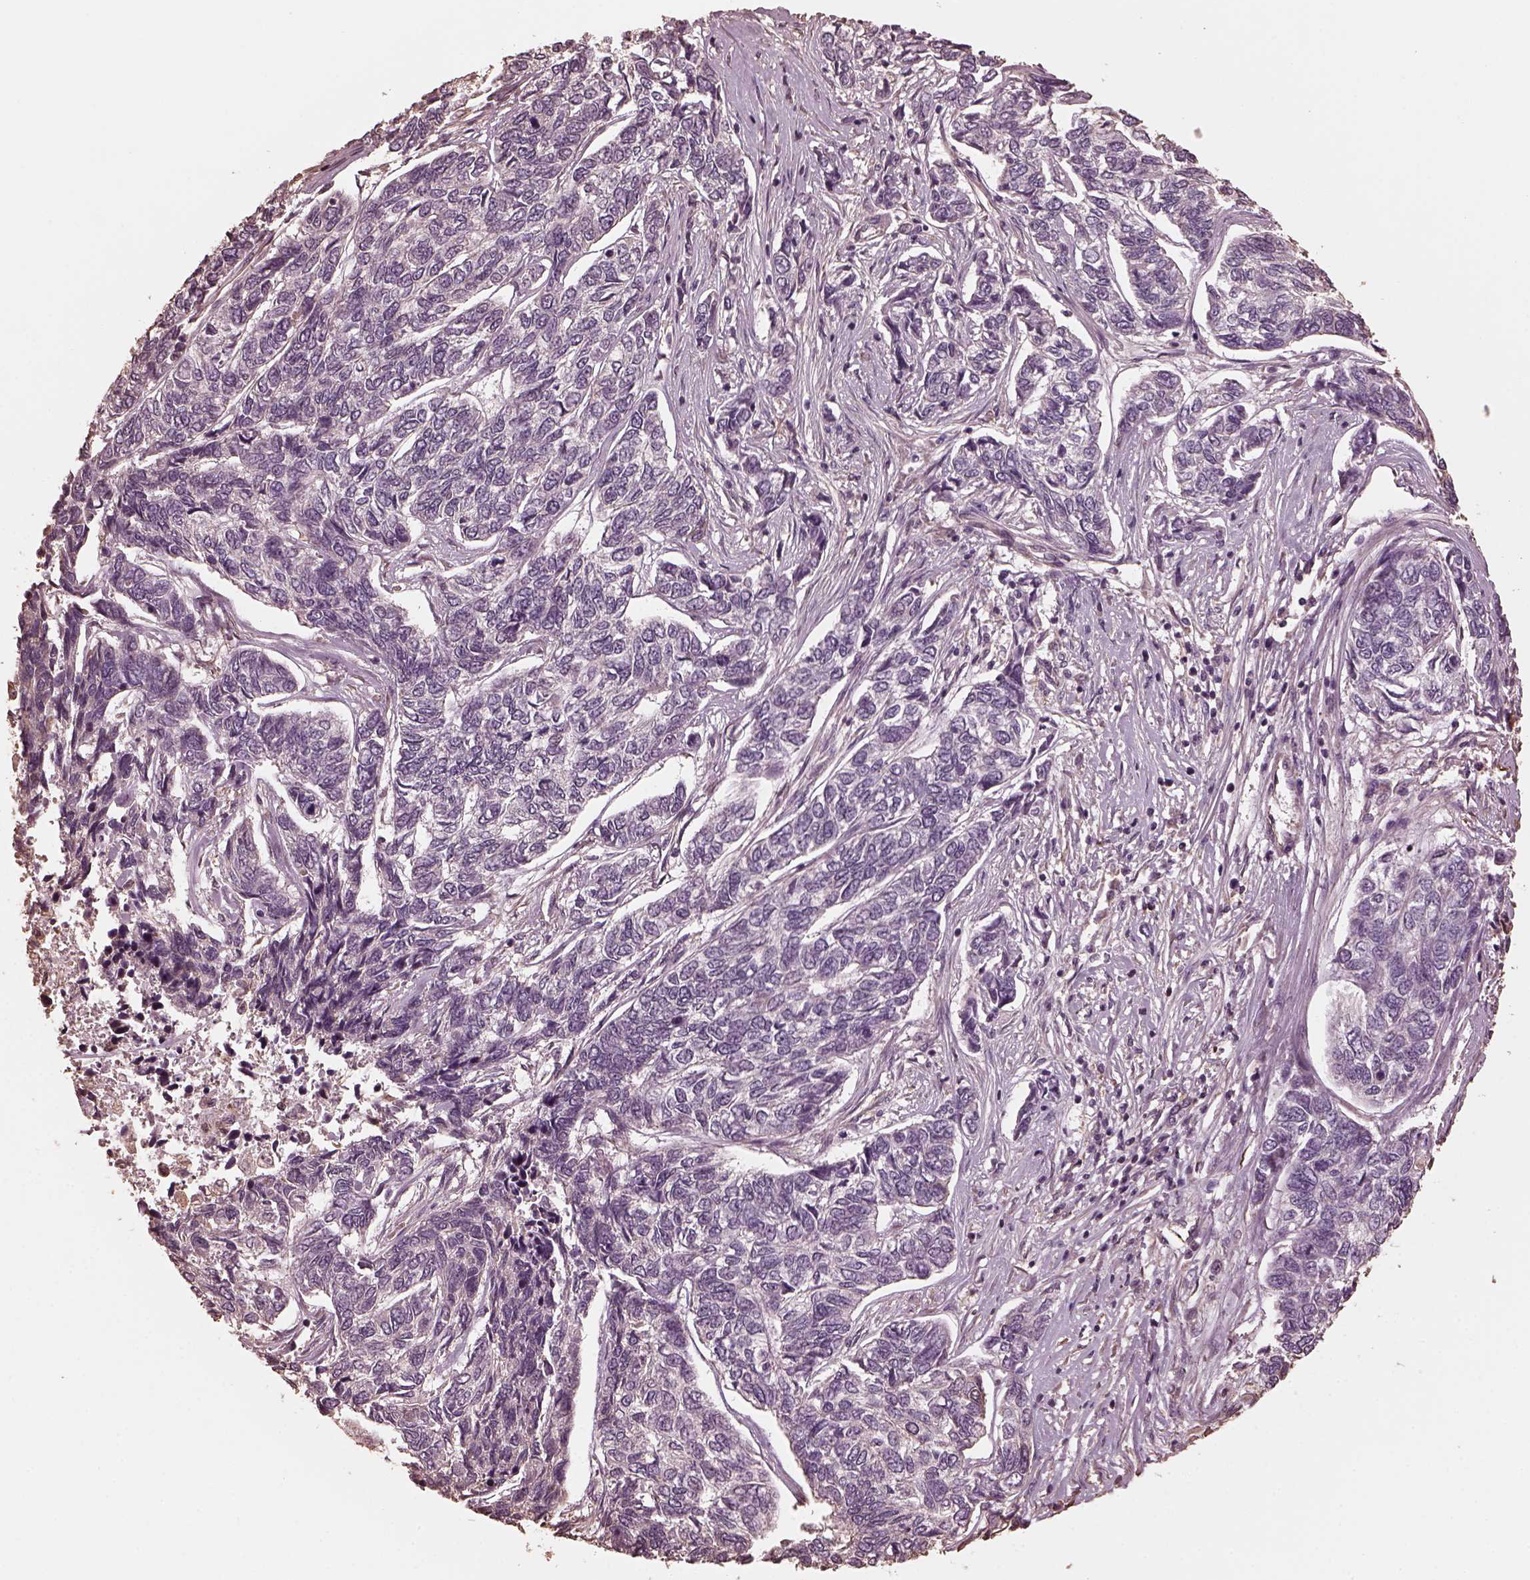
{"staining": {"intensity": "negative", "quantity": "none", "location": "none"}, "tissue": "skin cancer", "cell_type": "Tumor cells", "image_type": "cancer", "snomed": [{"axis": "morphology", "description": "Basal cell carcinoma"}, {"axis": "topography", "description": "Skin"}], "caption": "This is an IHC image of skin cancer (basal cell carcinoma). There is no expression in tumor cells.", "gene": "GTPBP1", "patient": {"sex": "female", "age": 65}}